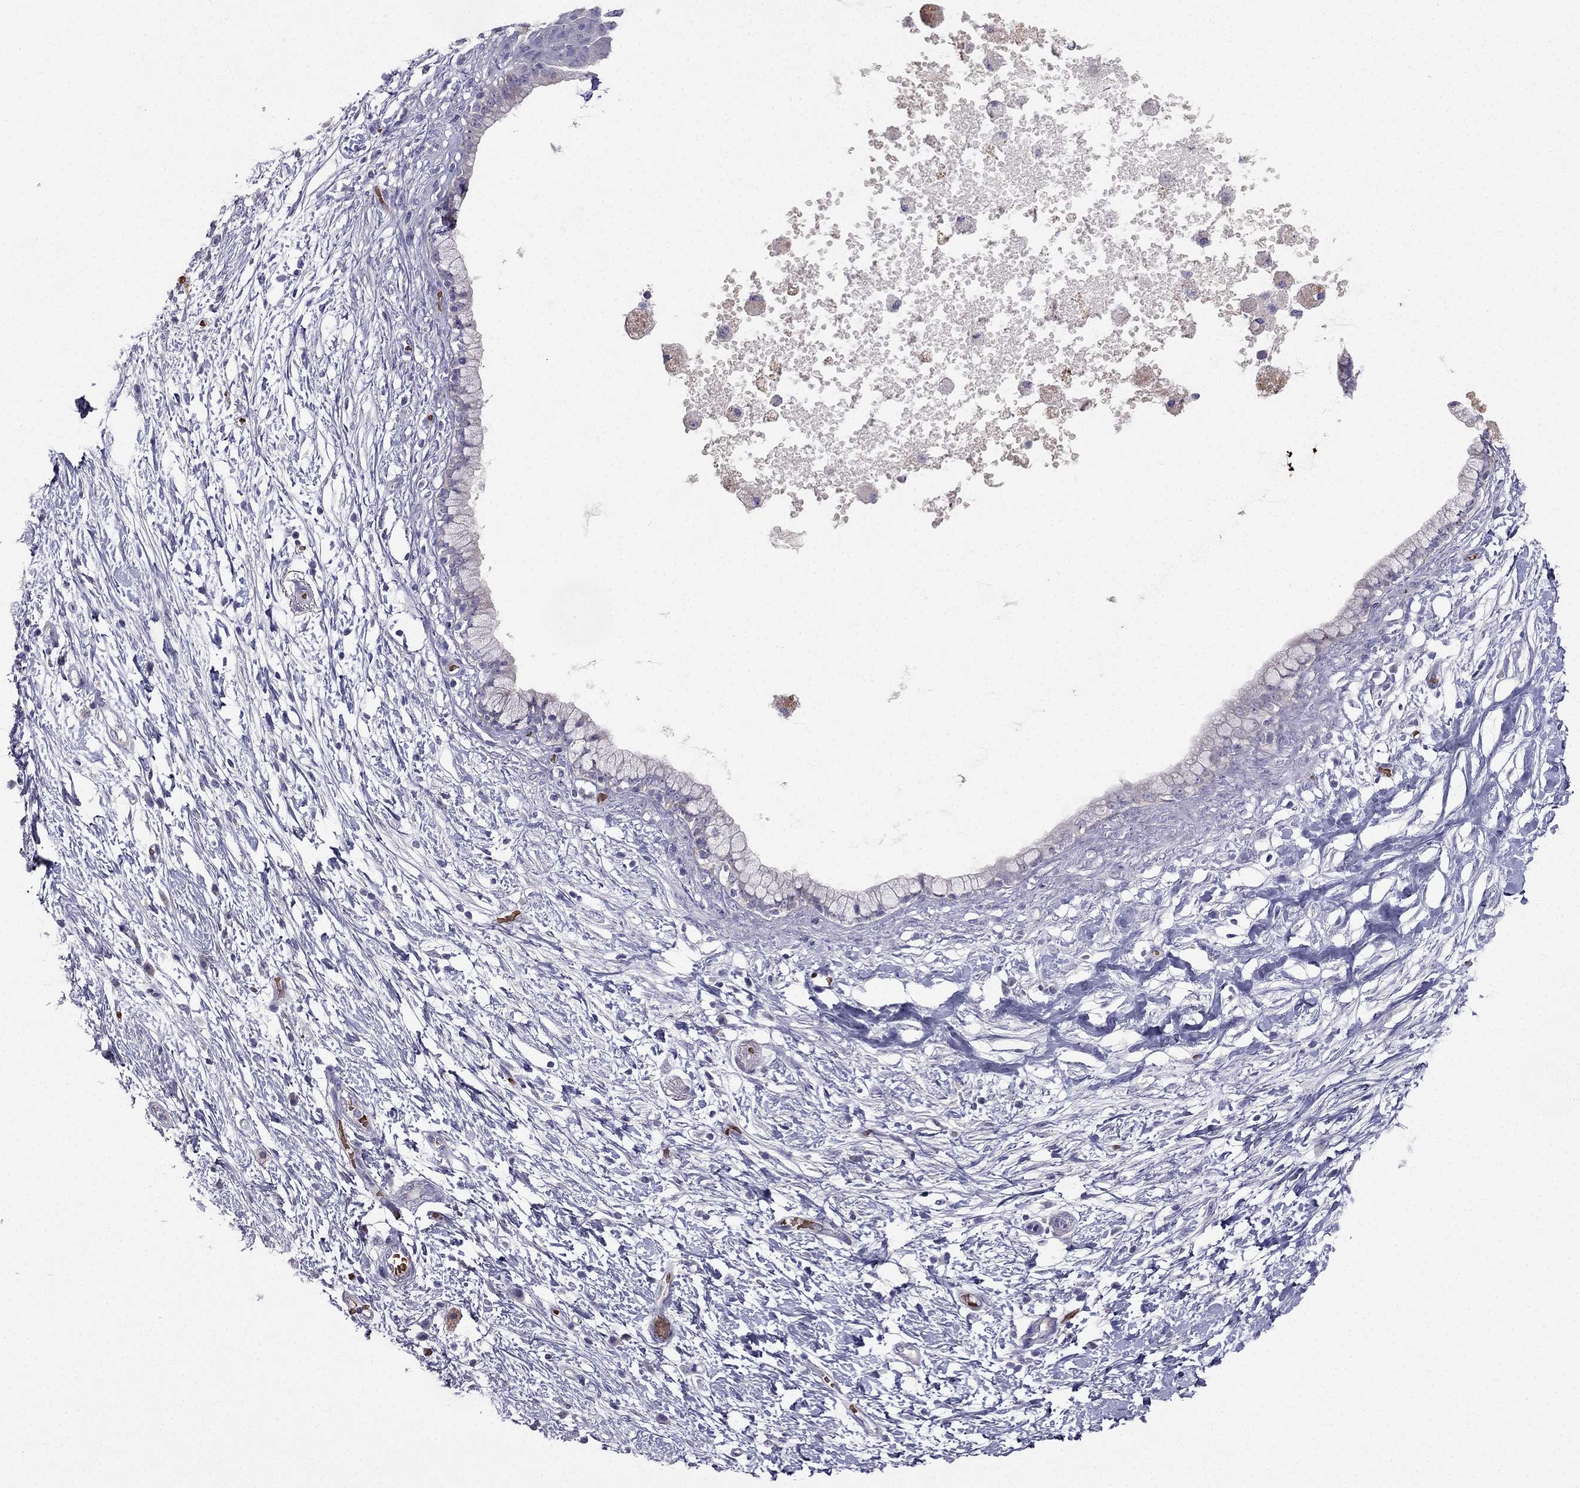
{"staining": {"intensity": "negative", "quantity": "none", "location": "none"}, "tissue": "pancreatic cancer", "cell_type": "Tumor cells", "image_type": "cancer", "snomed": [{"axis": "morphology", "description": "Adenocarcinoma, NOS"}, {"axis": "topography", "description": "Pancreas"}], "caption": "This is an immunohistochemistry micrograph of pancreatic cancer (adenocarcinoma). There is no positivity in tumor cells.", "gene": "RSPH14", "patient": {"sex": "female", "age": 72}}